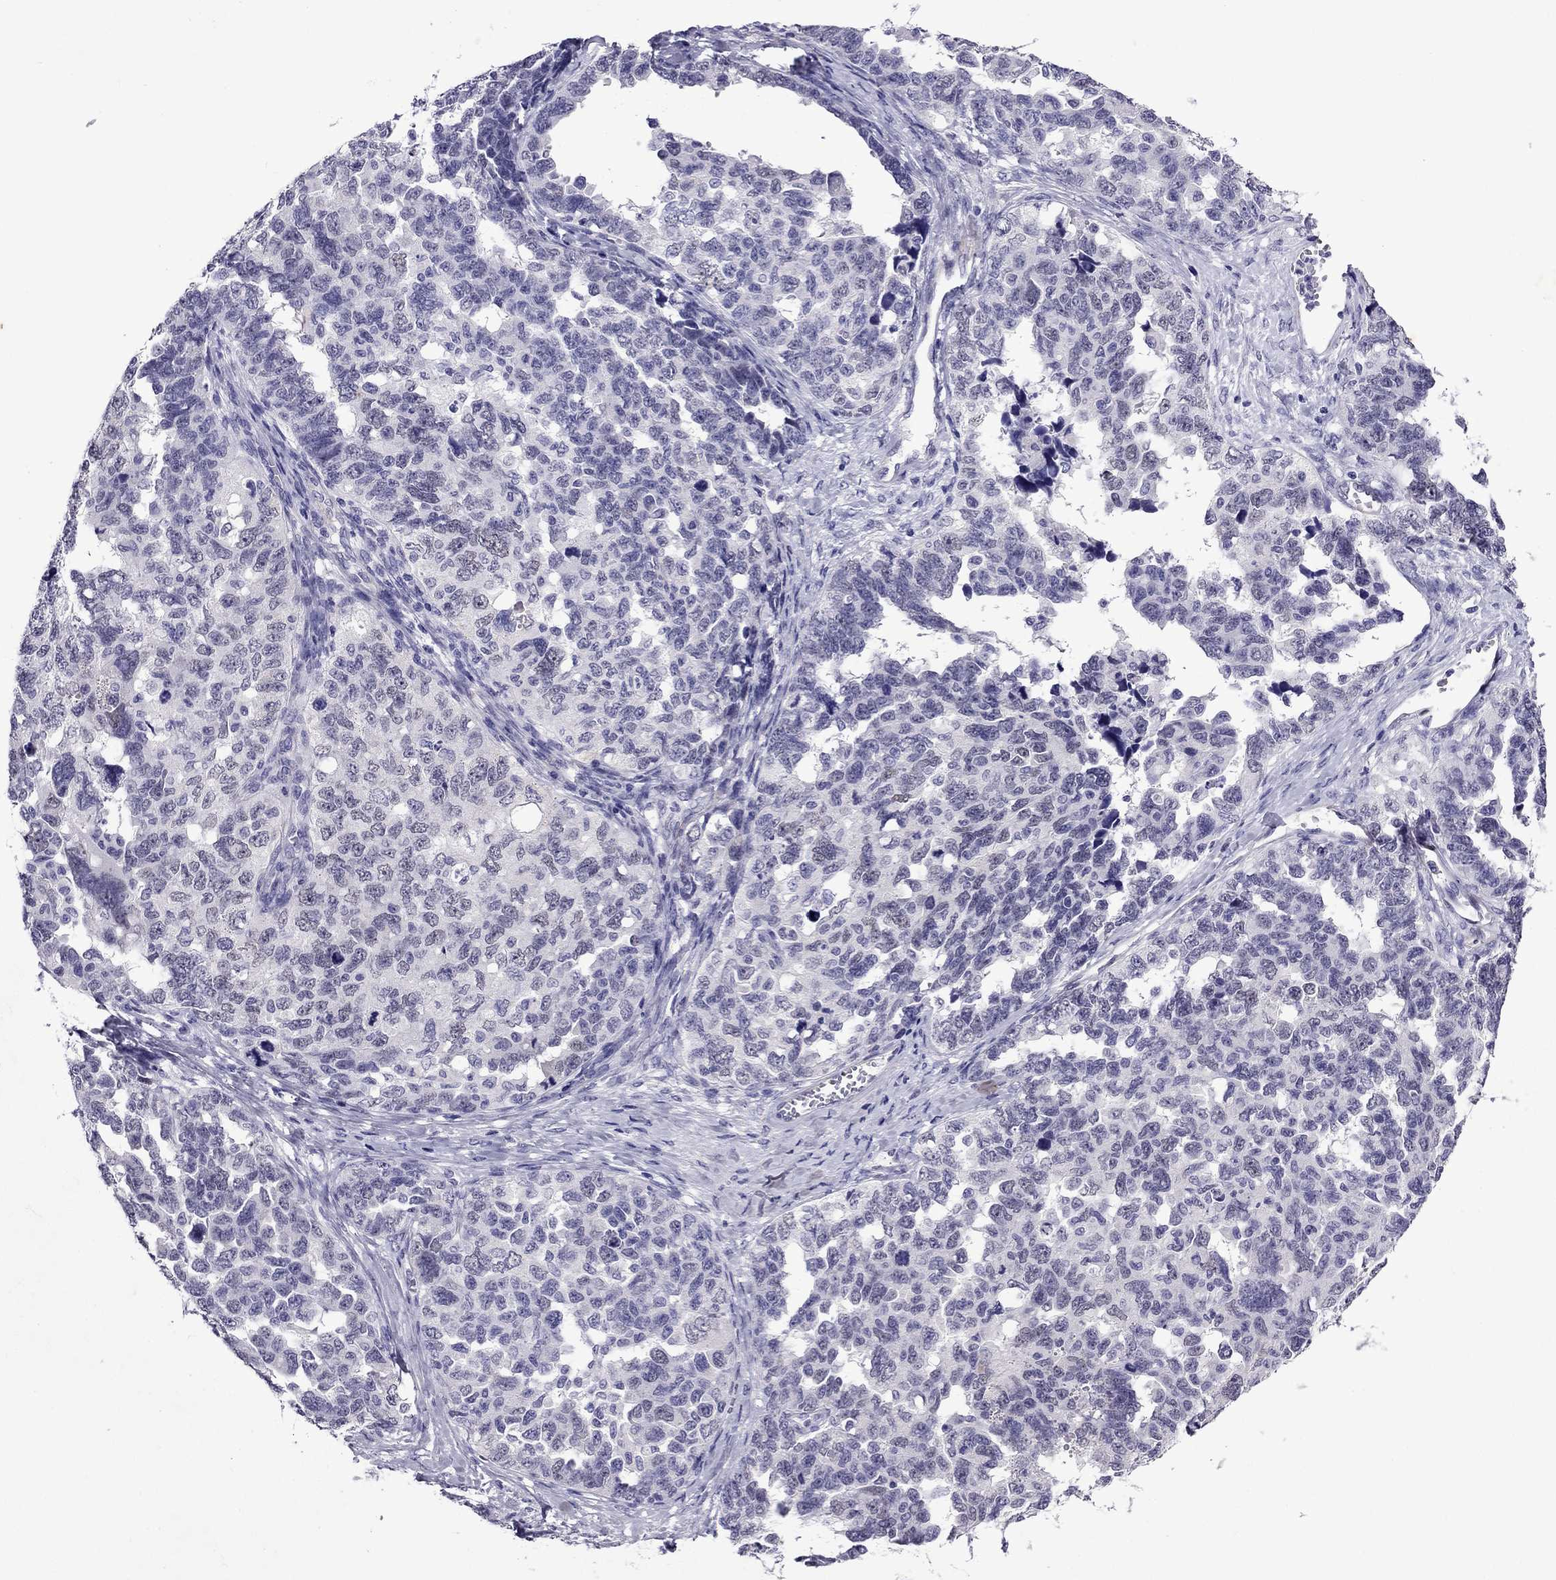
{"staining": {"intensity": "negative", "quantity": "none", "location": "none"}, "tissue": "ovarian cancer", "cell_type": "Tumor cells", "image_type": "cancer", "snomed": [{"axis": "morphology", "description": "Cystadenocarcinoma, serous, NOS"}, {"axis": "topography", "description": "Ovary"}], "caption": "There is no significant positivity in tumor cells of serous cystadenocarcinoma (ovarian).", "gene": "CHRNA5", "patient": {"sex": "female", "age": 69}}